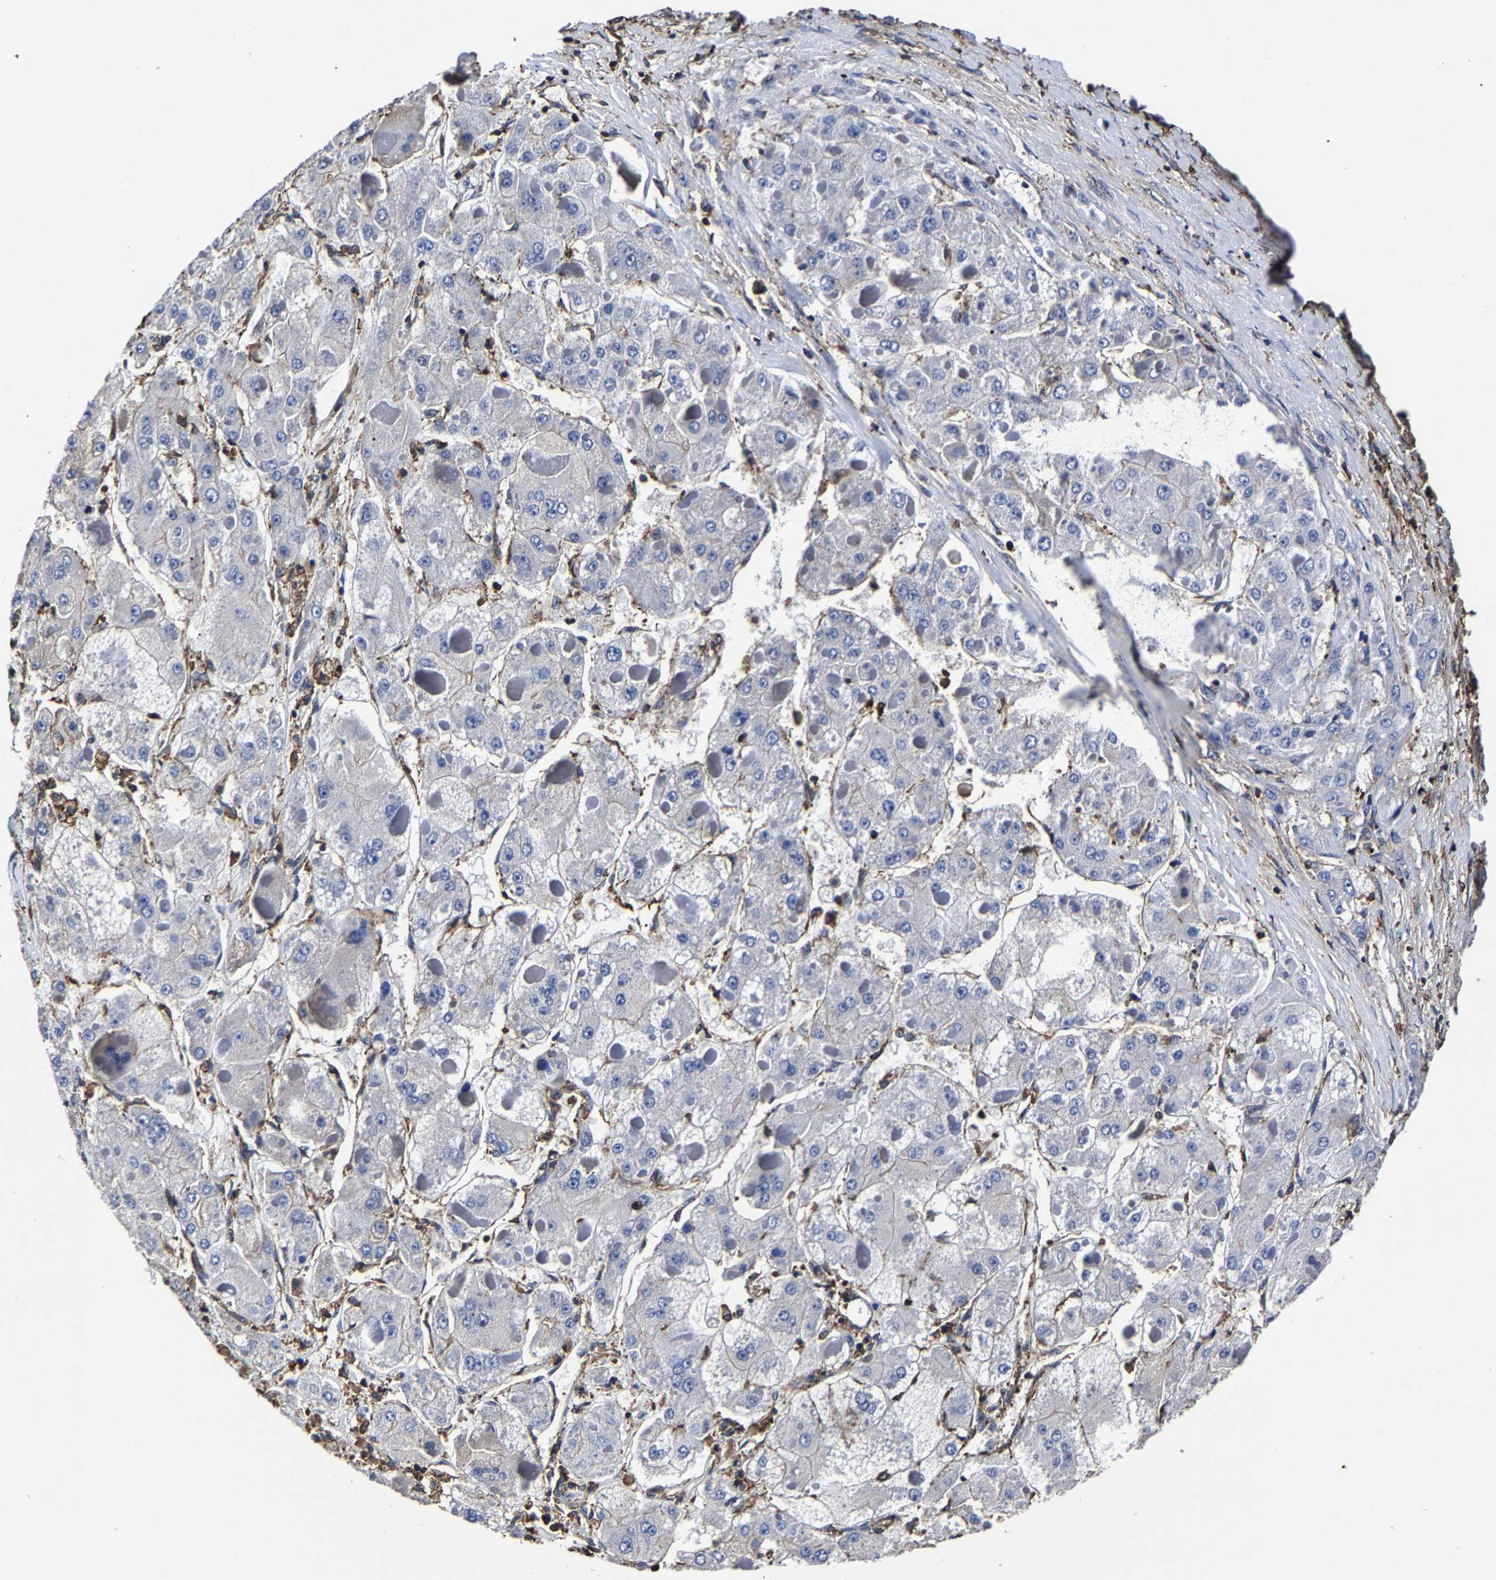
{"staining": {"intensity": "negative", "quantity": "none", "location": "none"}, "tissue": "liver cancer", "cell_type": "Tumor cells", "image_type": "cancer", "snomed": [{"axis": "morphology", "description": "Carcinoma, Hepatocellular, NOS"}, {"axis": "topography", "description": "Liver"}], "caption": "There is no significant positivity in tumor cells of liver cancer.", "gene": "SSH3", "patient": {"sex": "female", "age": 73}}